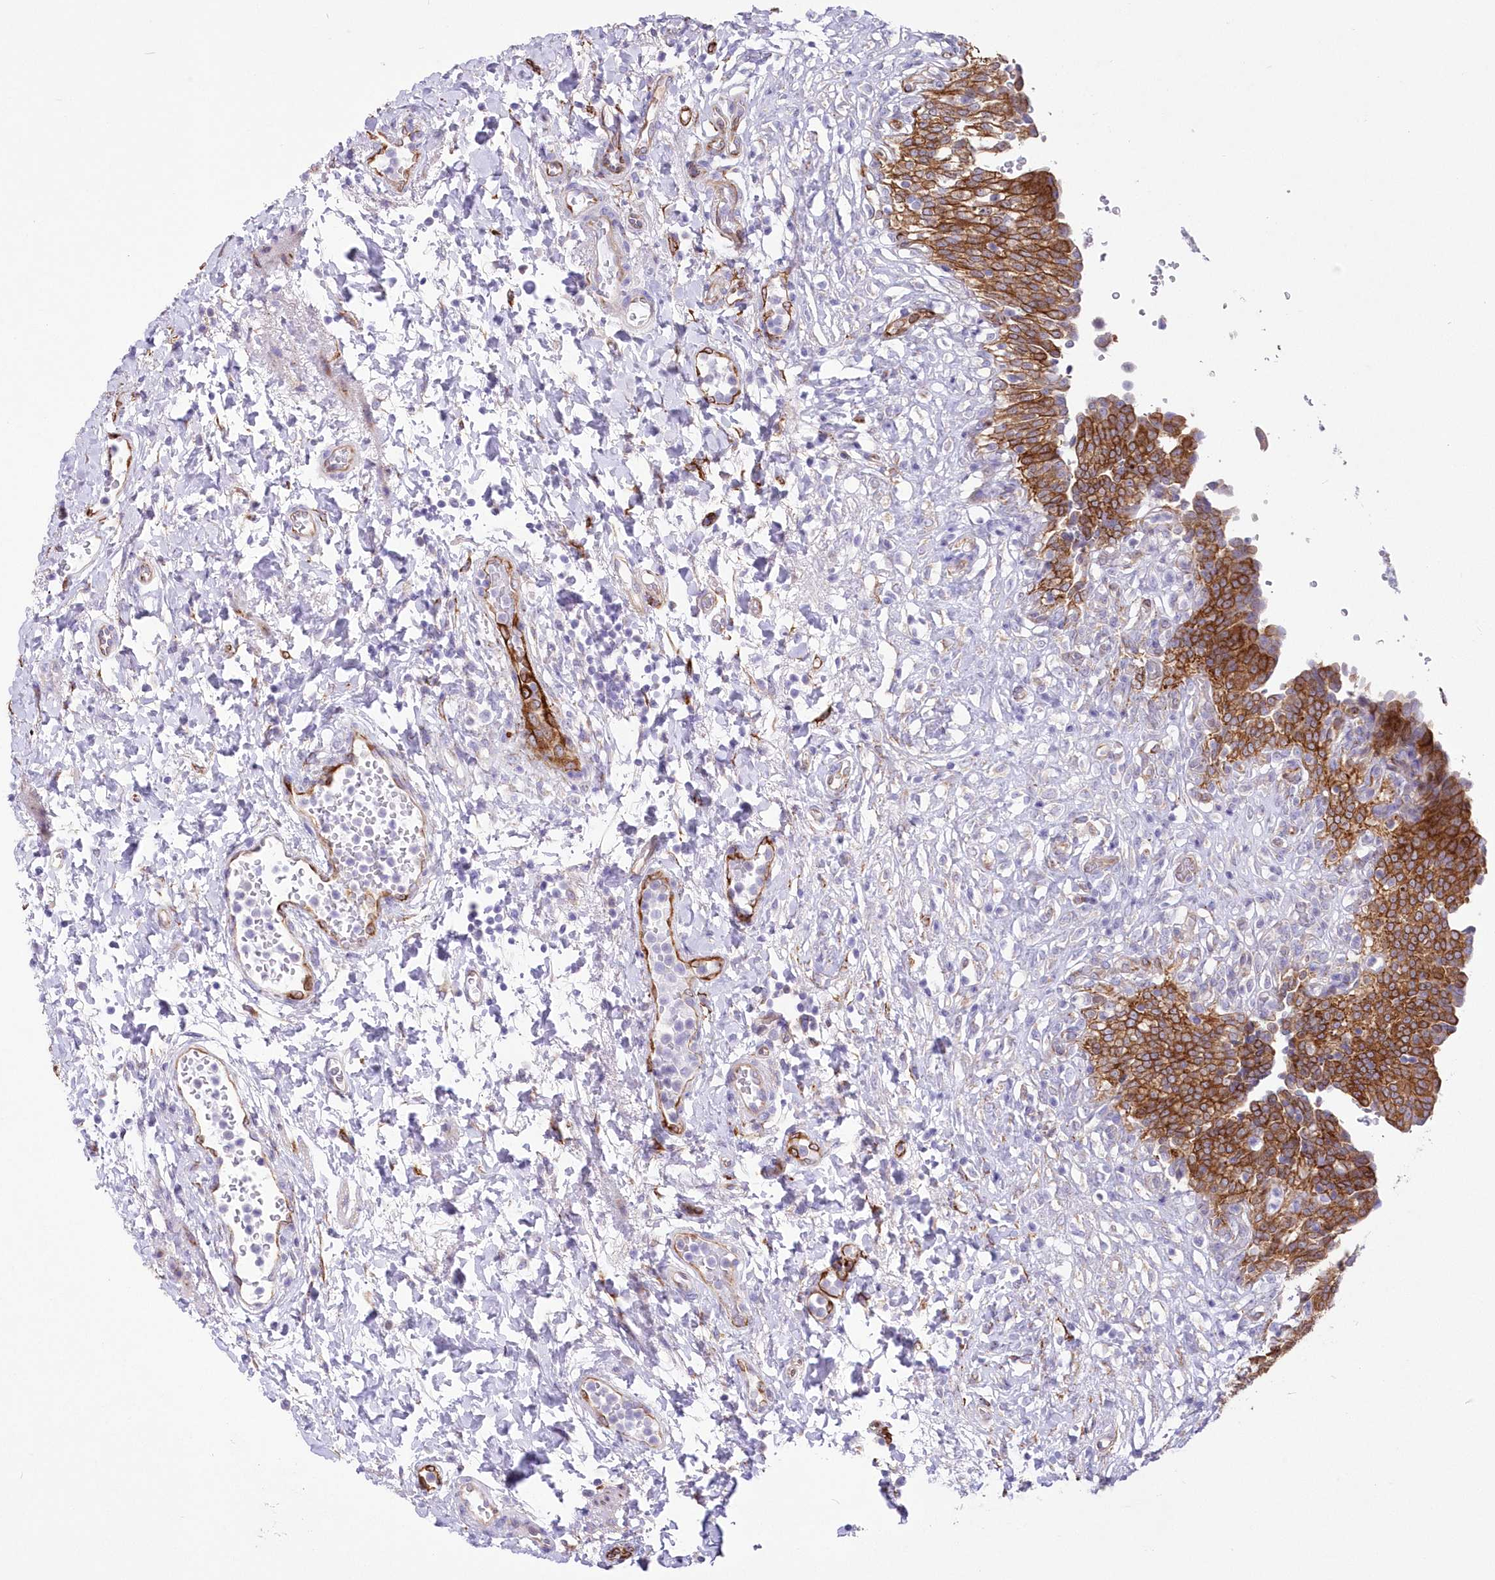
{"staining": {"intensity": "strong", "quantity": ">75%", "location": "cytoplasmic/membranous"}, "tissue": "urinary bladder", "cell_type": "Urothelial cells", "image_type": "normal", "snomed": [{"axis": "morphology", "description": "Urothelial carcinoma, High grade"}, {"axis": "topography", "description": "Urinary bladder"}], "caption": "Benign urinary bladder shows strong cytoplasmic/membranous staining in about >75% of urothelial cells (DAB IHC, brown staining for protein, blue staining for nuclei)..", "gene": "YTHDC2", "patient": {"sex": "male", "age": 46}}